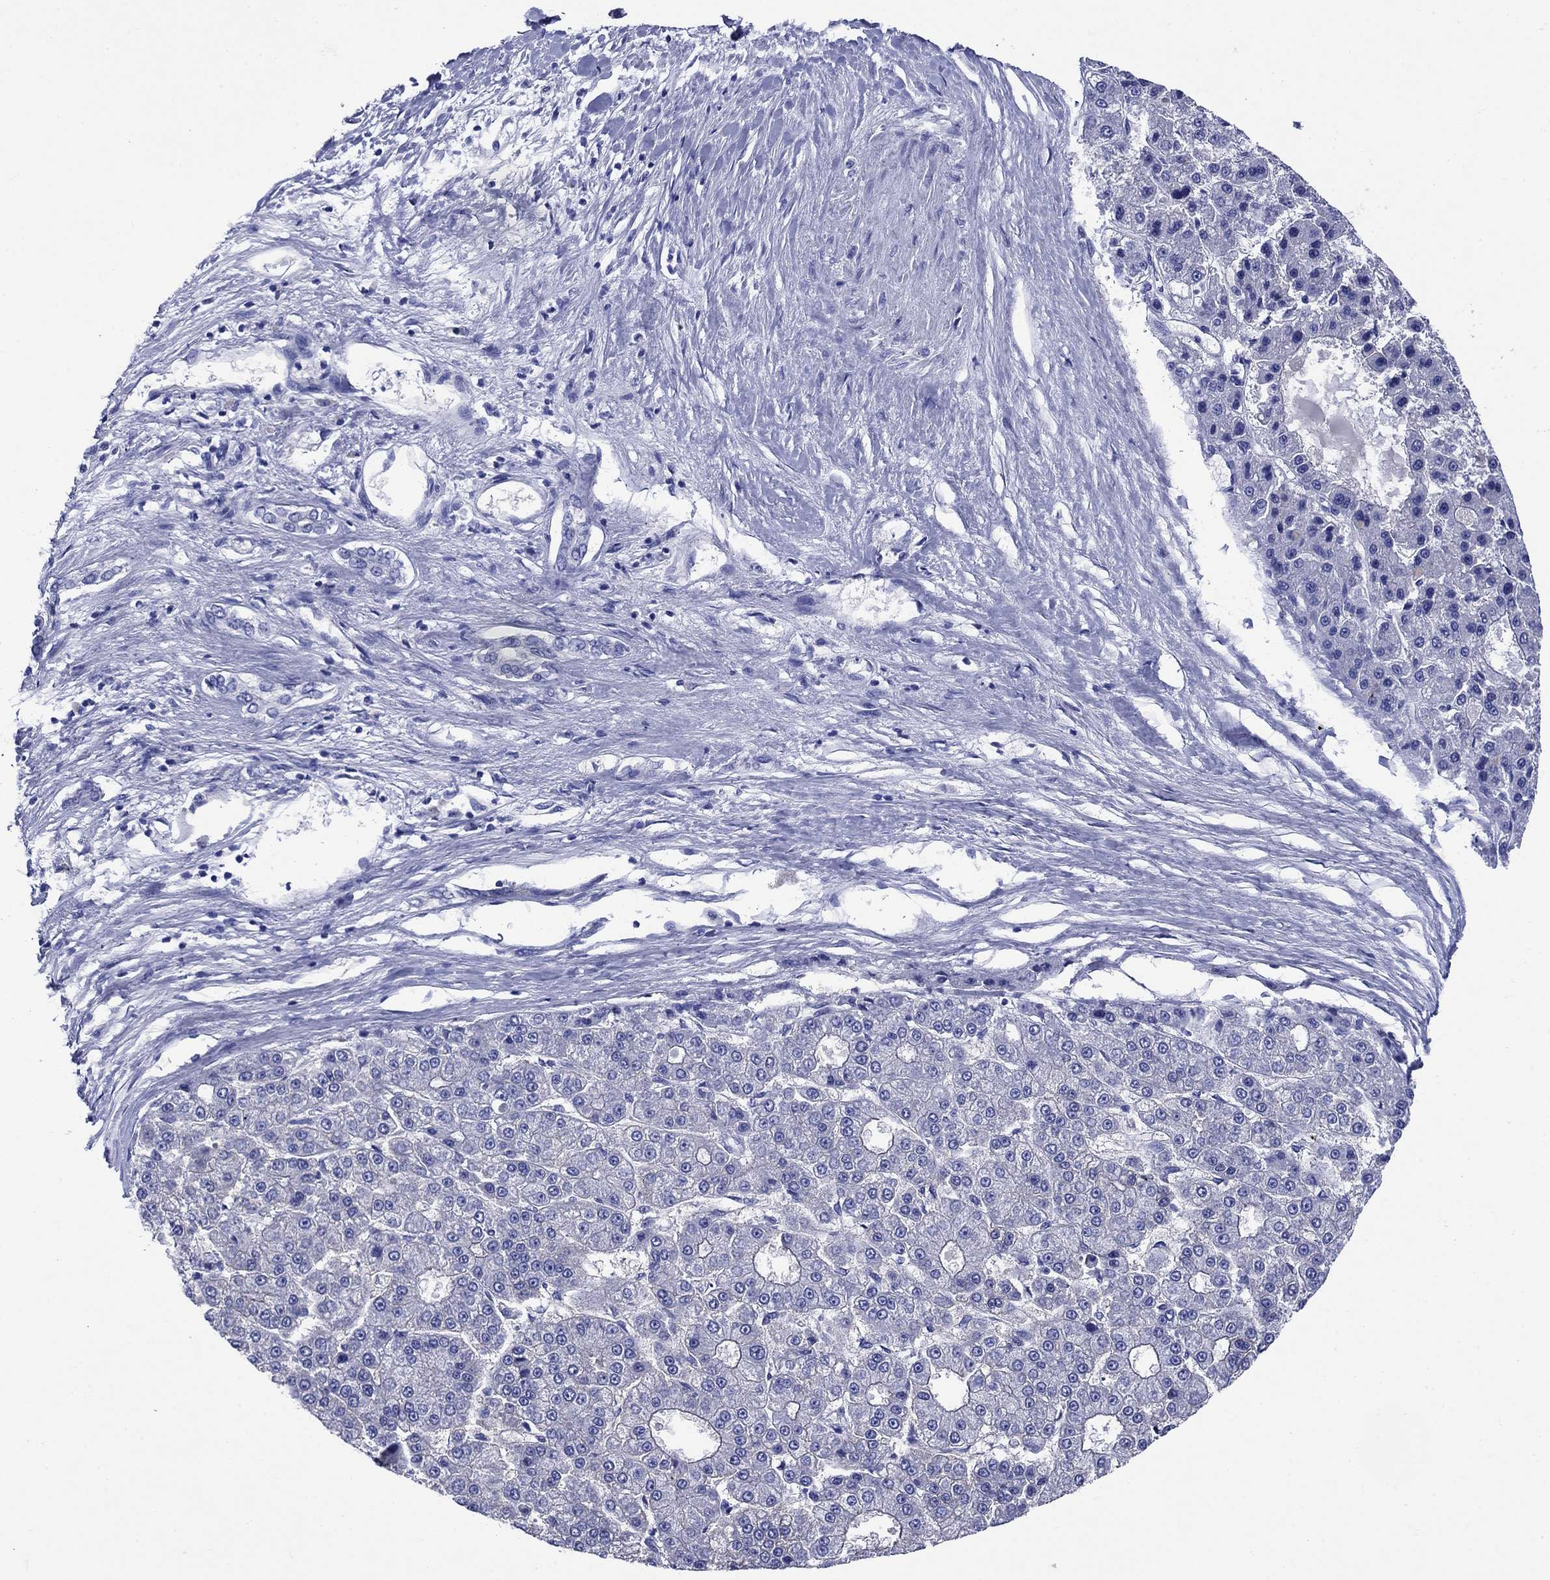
{"staining": {"intensity": "negative", "quantity": "none", "location": "none"}, "tissue": "liver cancer", "cell_type": "Tumor cells", "image_type": "cancer", "snomed": [{"axis": "morphology", "description": "Carcinoma, Hepatocellular, NOS"}, {"axis": "topography", "description": "Liver"}], "caption": "DAB immunohistochemical staining of liver hepatocellular carcinoma exhibits no significant positivity in tumor cells.", "gene": "SLC1A2", "patient": {"sex": "male", "age": 70}}